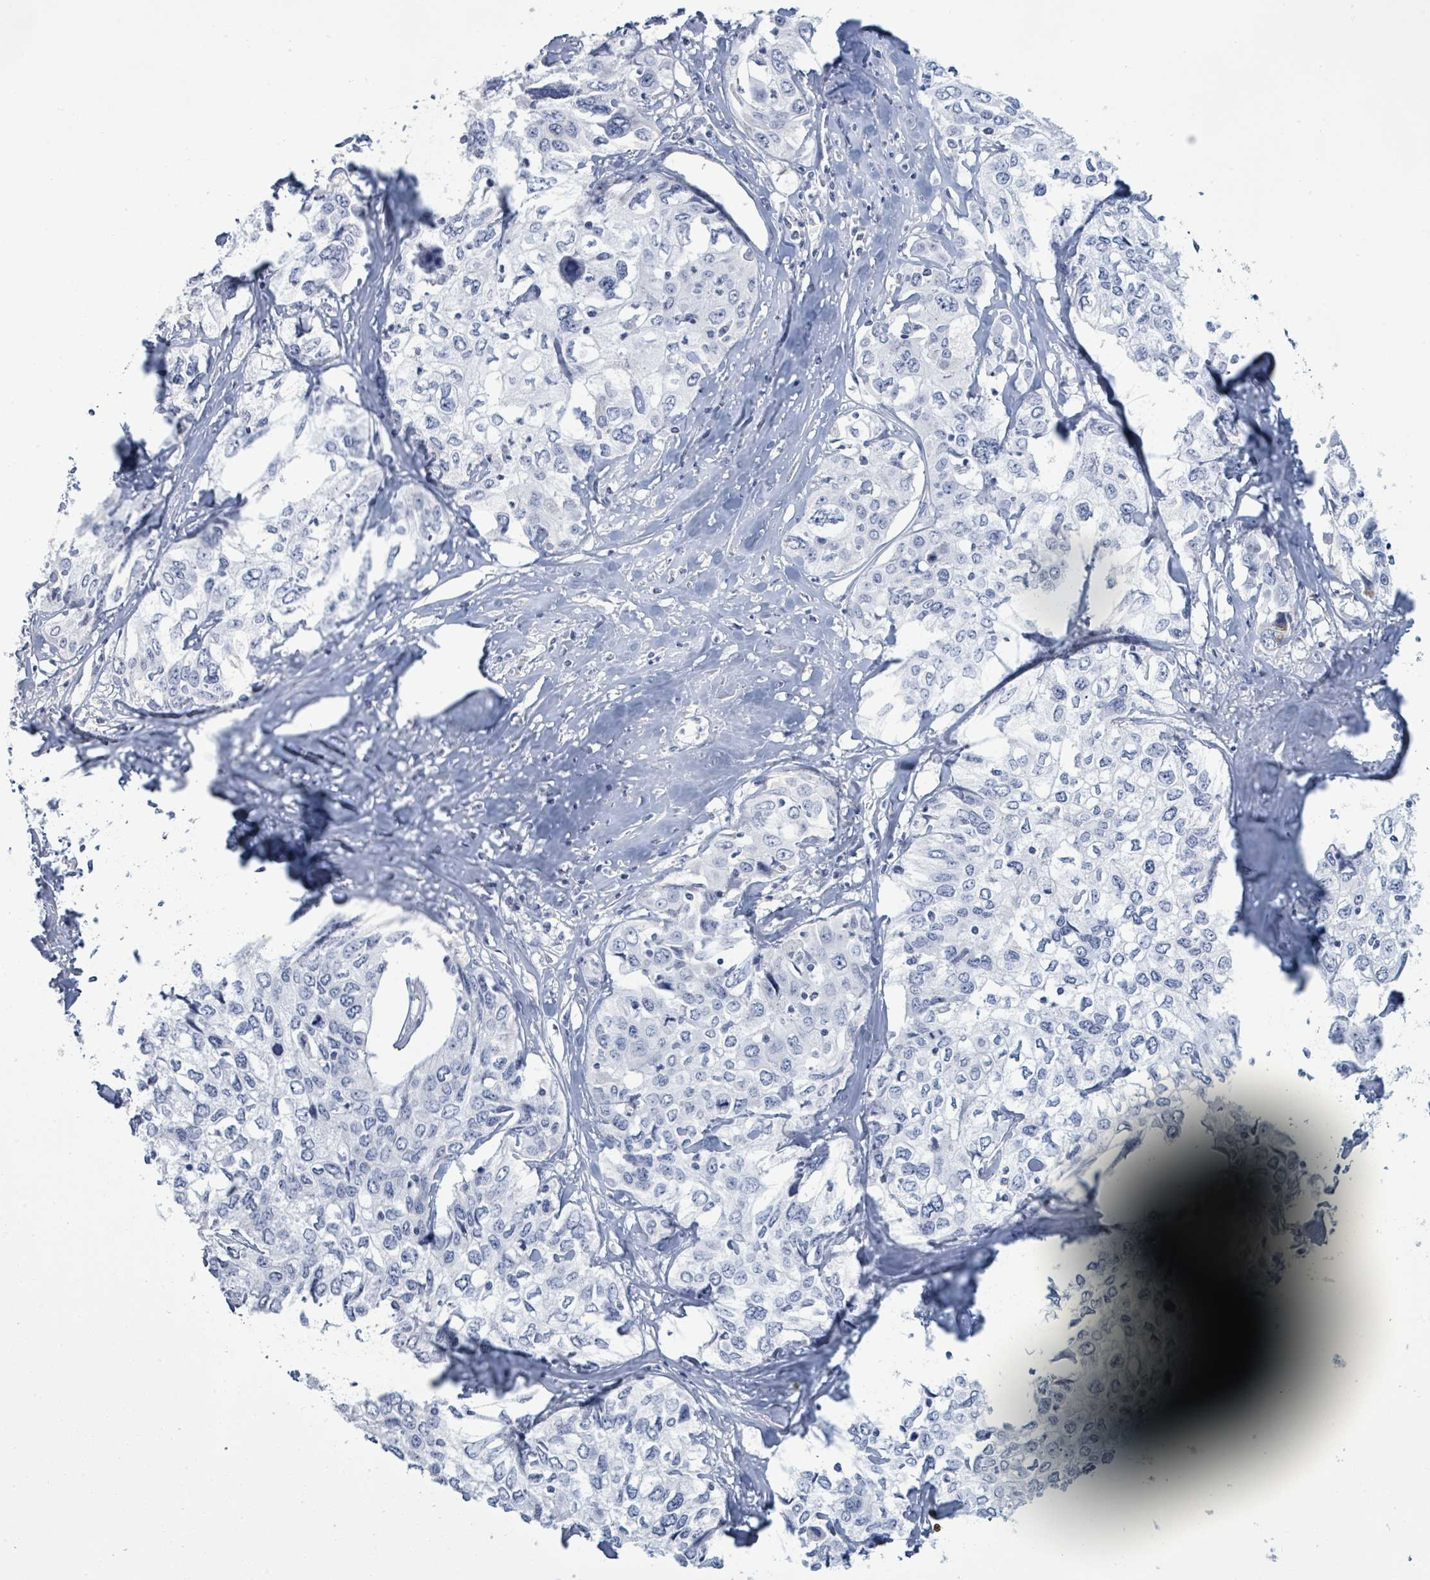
{"staining": {"intensity": "negative", "quantity": "none", "location": "none"}, "tissue": "cervical cancer", "cell_type": "Tumor cells", "image_type": "cancer", "snomed": [{"axis": "morphology", "description": "Squamous cell carcinoma, NOS"}, {"axis": "topography", "description": "Cervix"}], "caption": "IHC micrograph of neoplastic tissue: cervical squamous cell carcinoma stained with DAB reveals no significant protein expression in tumor cells.", "gene": "PGA3", "patient": {"sex": "female", "age": 31}}